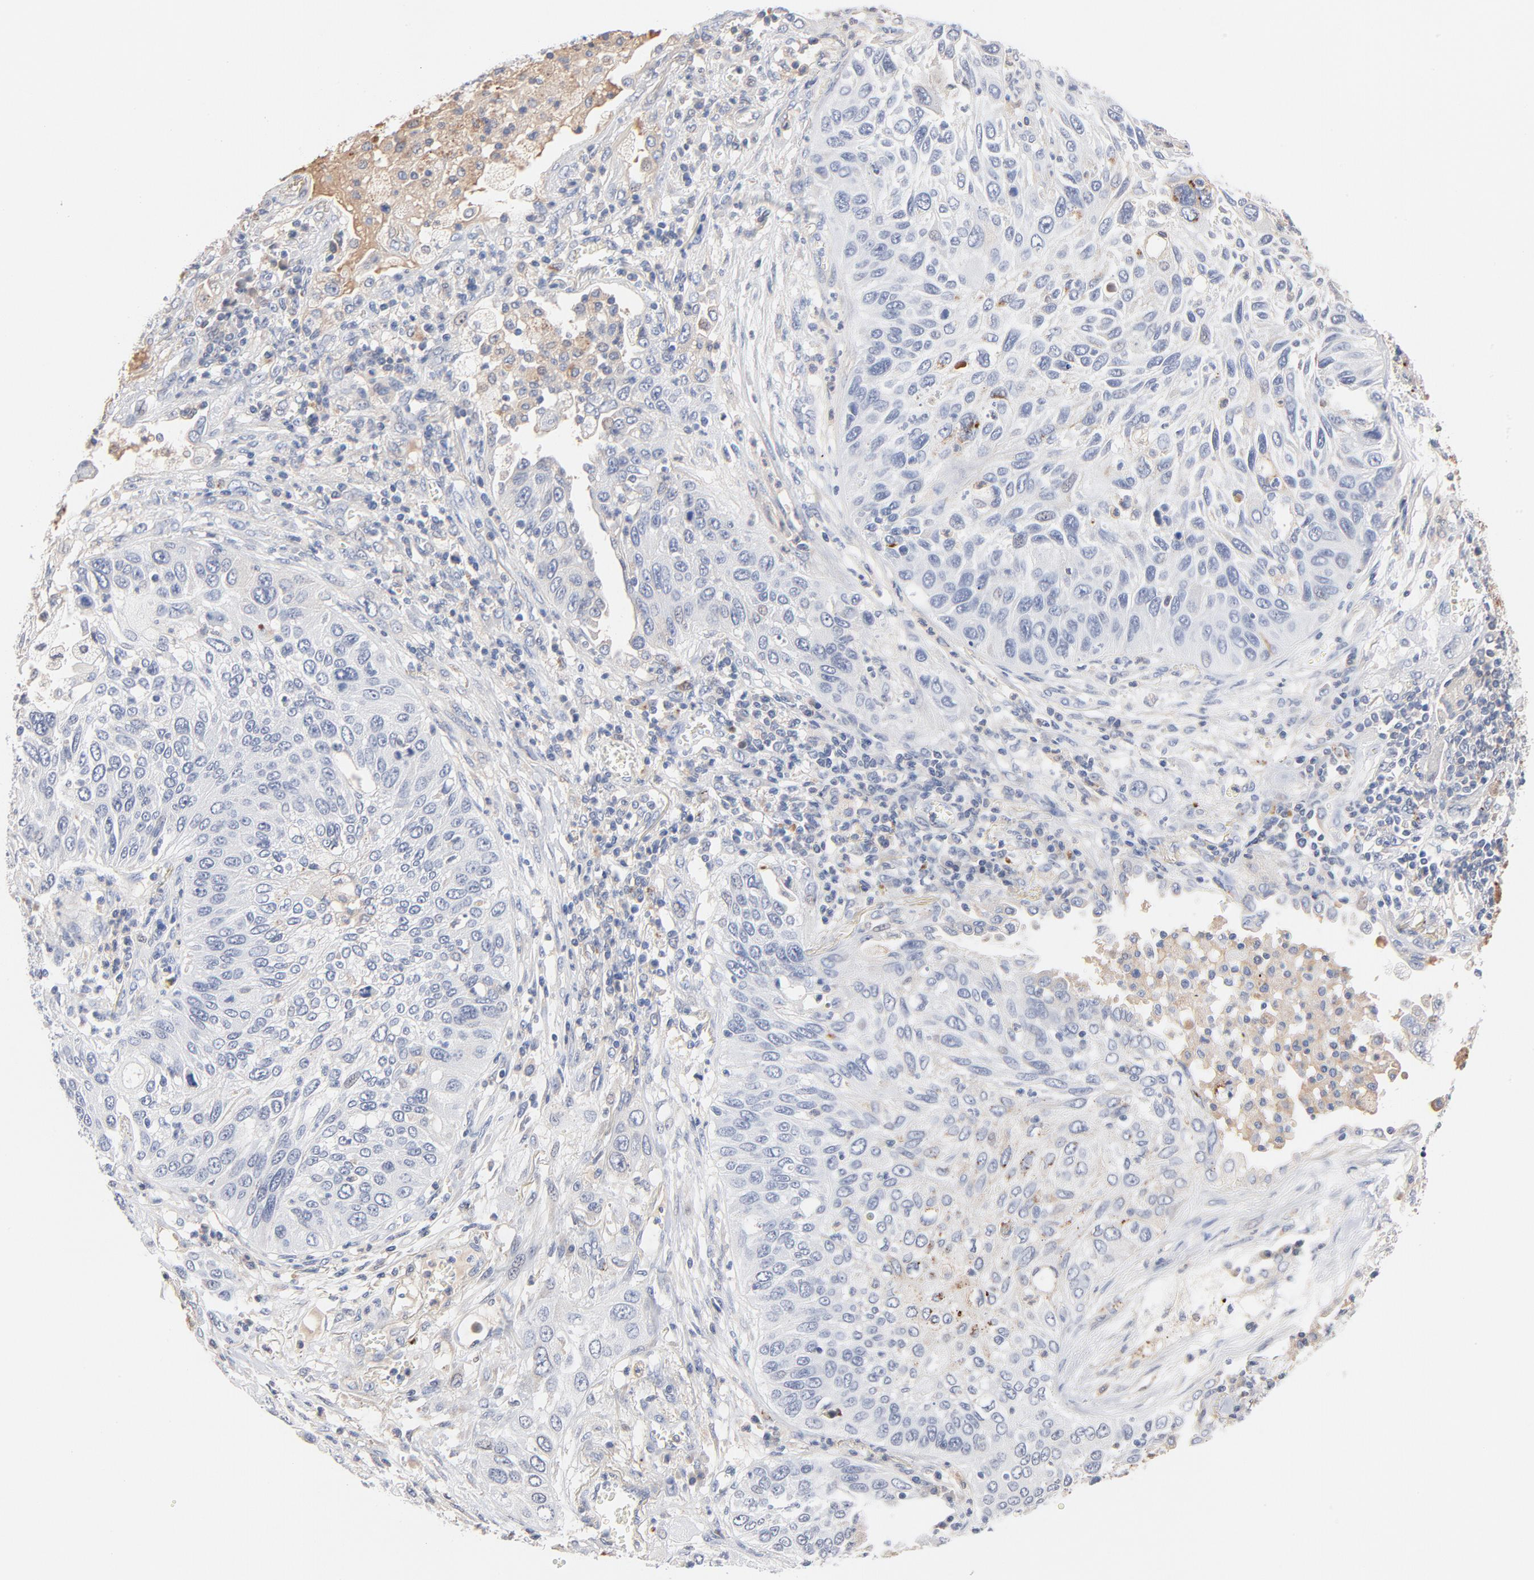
{"staining": {"intensity": "negative", "quantity": "none", "location": "none"}, "tissue": "lung cancer", "cell_type": "Tumor cells", "image_type": "cancer", "snomed": [{"axis": "morphology", "description": "Squamous cell carcinoma, NOS"}, {"axis": "topography", "description": "Lung"}], "caption": "A high-resolution image shows immunohistochemistry staining of lung squamous cell carcinoma, which displays no significant expression in tumor cells. (Stains: DAB (3,3'-diaminobenzidine) IHC with hematoxylin counter stain, Microscopy: brightfield microscopy at high magnification).", "gene": "SERPINA4", "patient": {"sex": "female", "age": 76}}